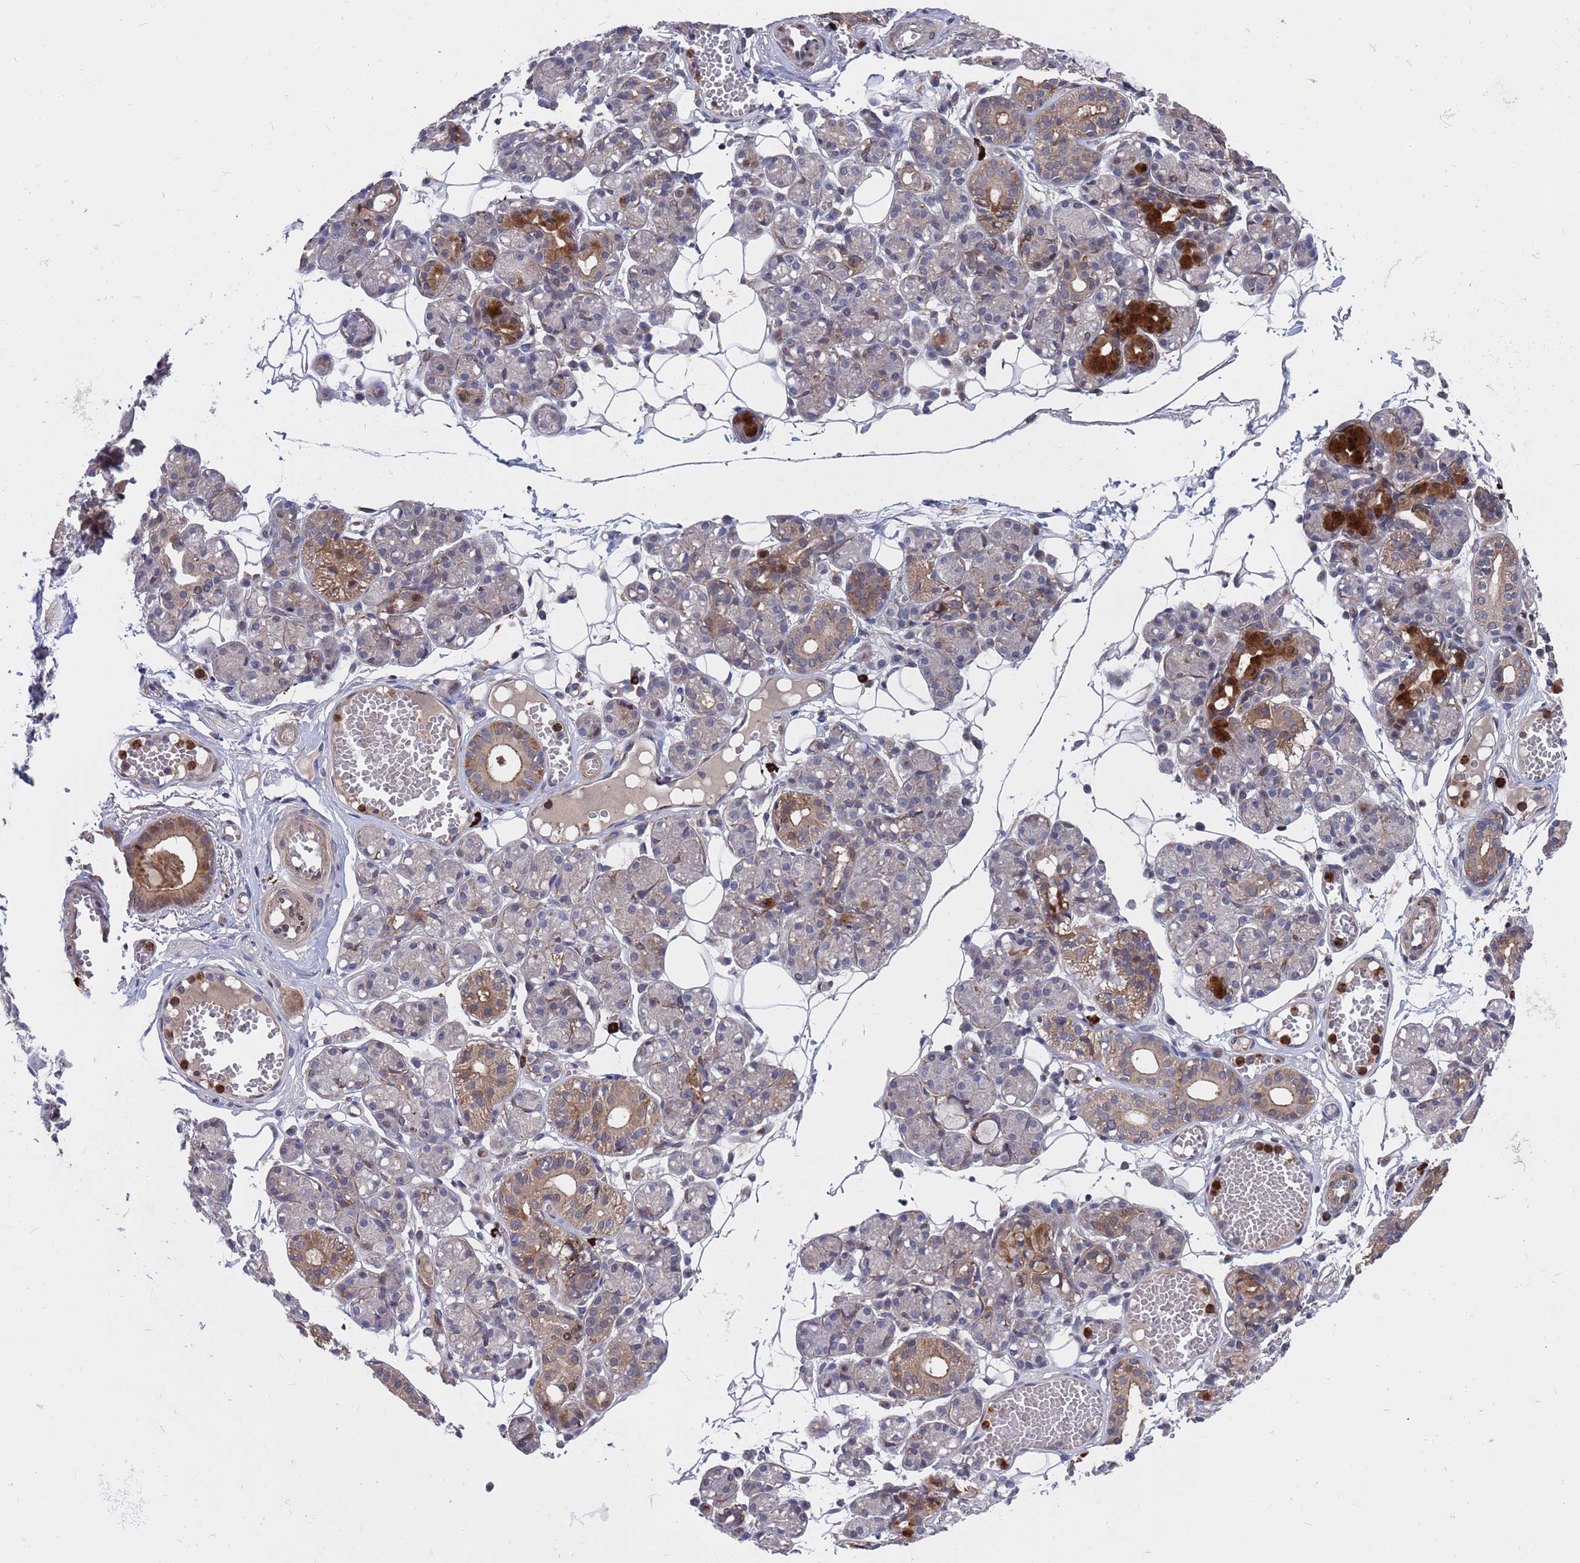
{"staining": {"intensity": "strong", "quantity": "<25%", "location": "cytoplasmic/membranous"}, "tissue": "salivary gland", "cell_type": "Glandular cells", "image_type": "normal", "snomed": [{"axis": "morphology", "description": "Normal tissue, NOS"}, {"axis": "topography", "description": "Salivary gland"}], "caption": "An immunohistochemistry micrograph of unremarkable tissue is shown. Protein staining in brown labels strong cytoplasmic/membranous positivity in salivary gland within glandular cells.", "gene": "TMBIM6", "patient": {"sex": "male", "age": 63}}